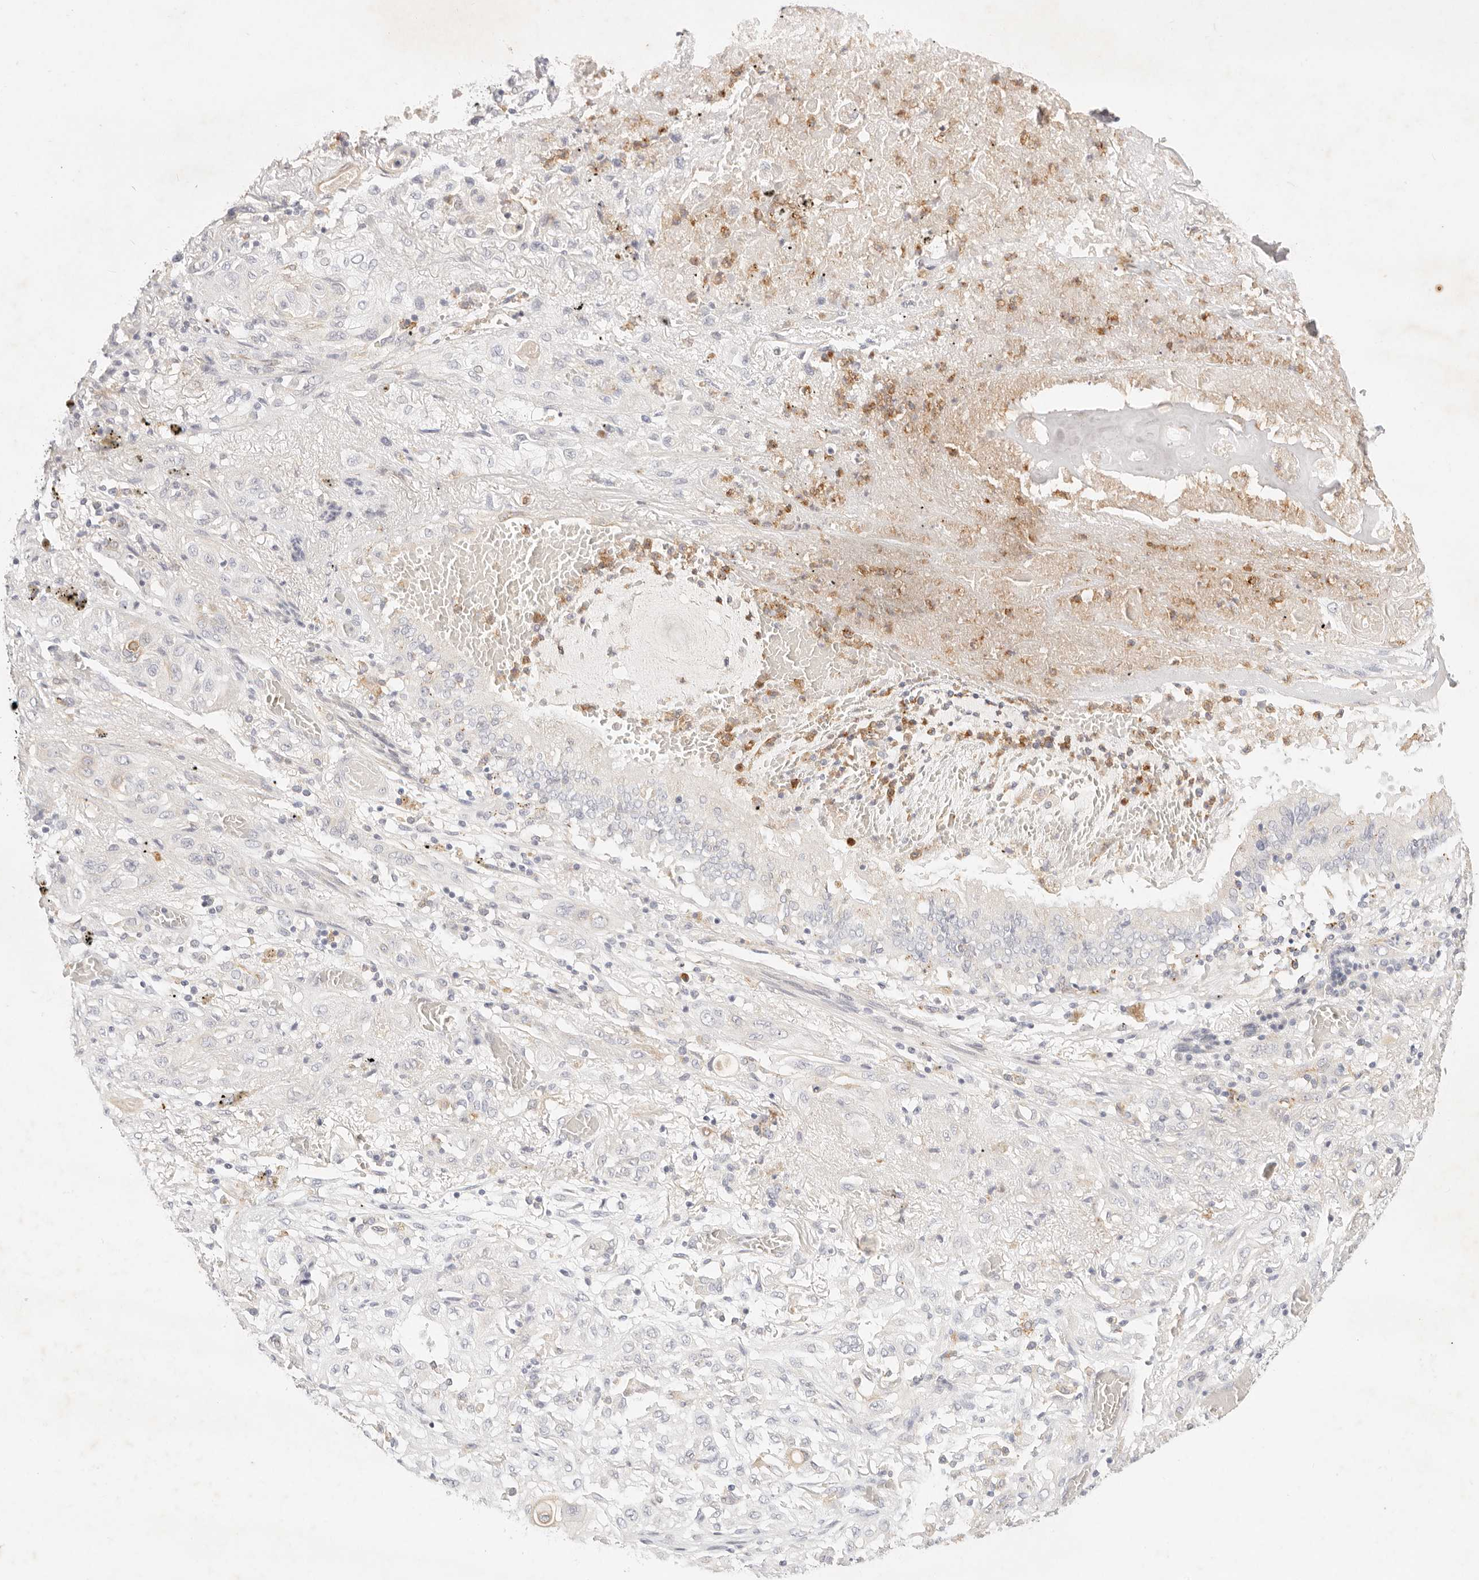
{"staining": {"intensity": "negative", "quantity": "none", "location": "none"}, "tissue": "lung cancer", "cell_type": "Tumor cells", "image_type": "cancer", "snomed": [{"axis": "morphology", "description": "Squamous cell carcinoma, NOS"}, {"axis": "topography", "description": "Lung"}], "caption": "A high-resolution micrograph shows IHC staining of lung cancer (squamous cell carcinoma), which displays no significant expression in tumor cells. (Immunohistochemistry (ihc), brightfield microscopy, high magnification).", "gene": "GPR84", "patient": {"sex": "female", "age": 47}}